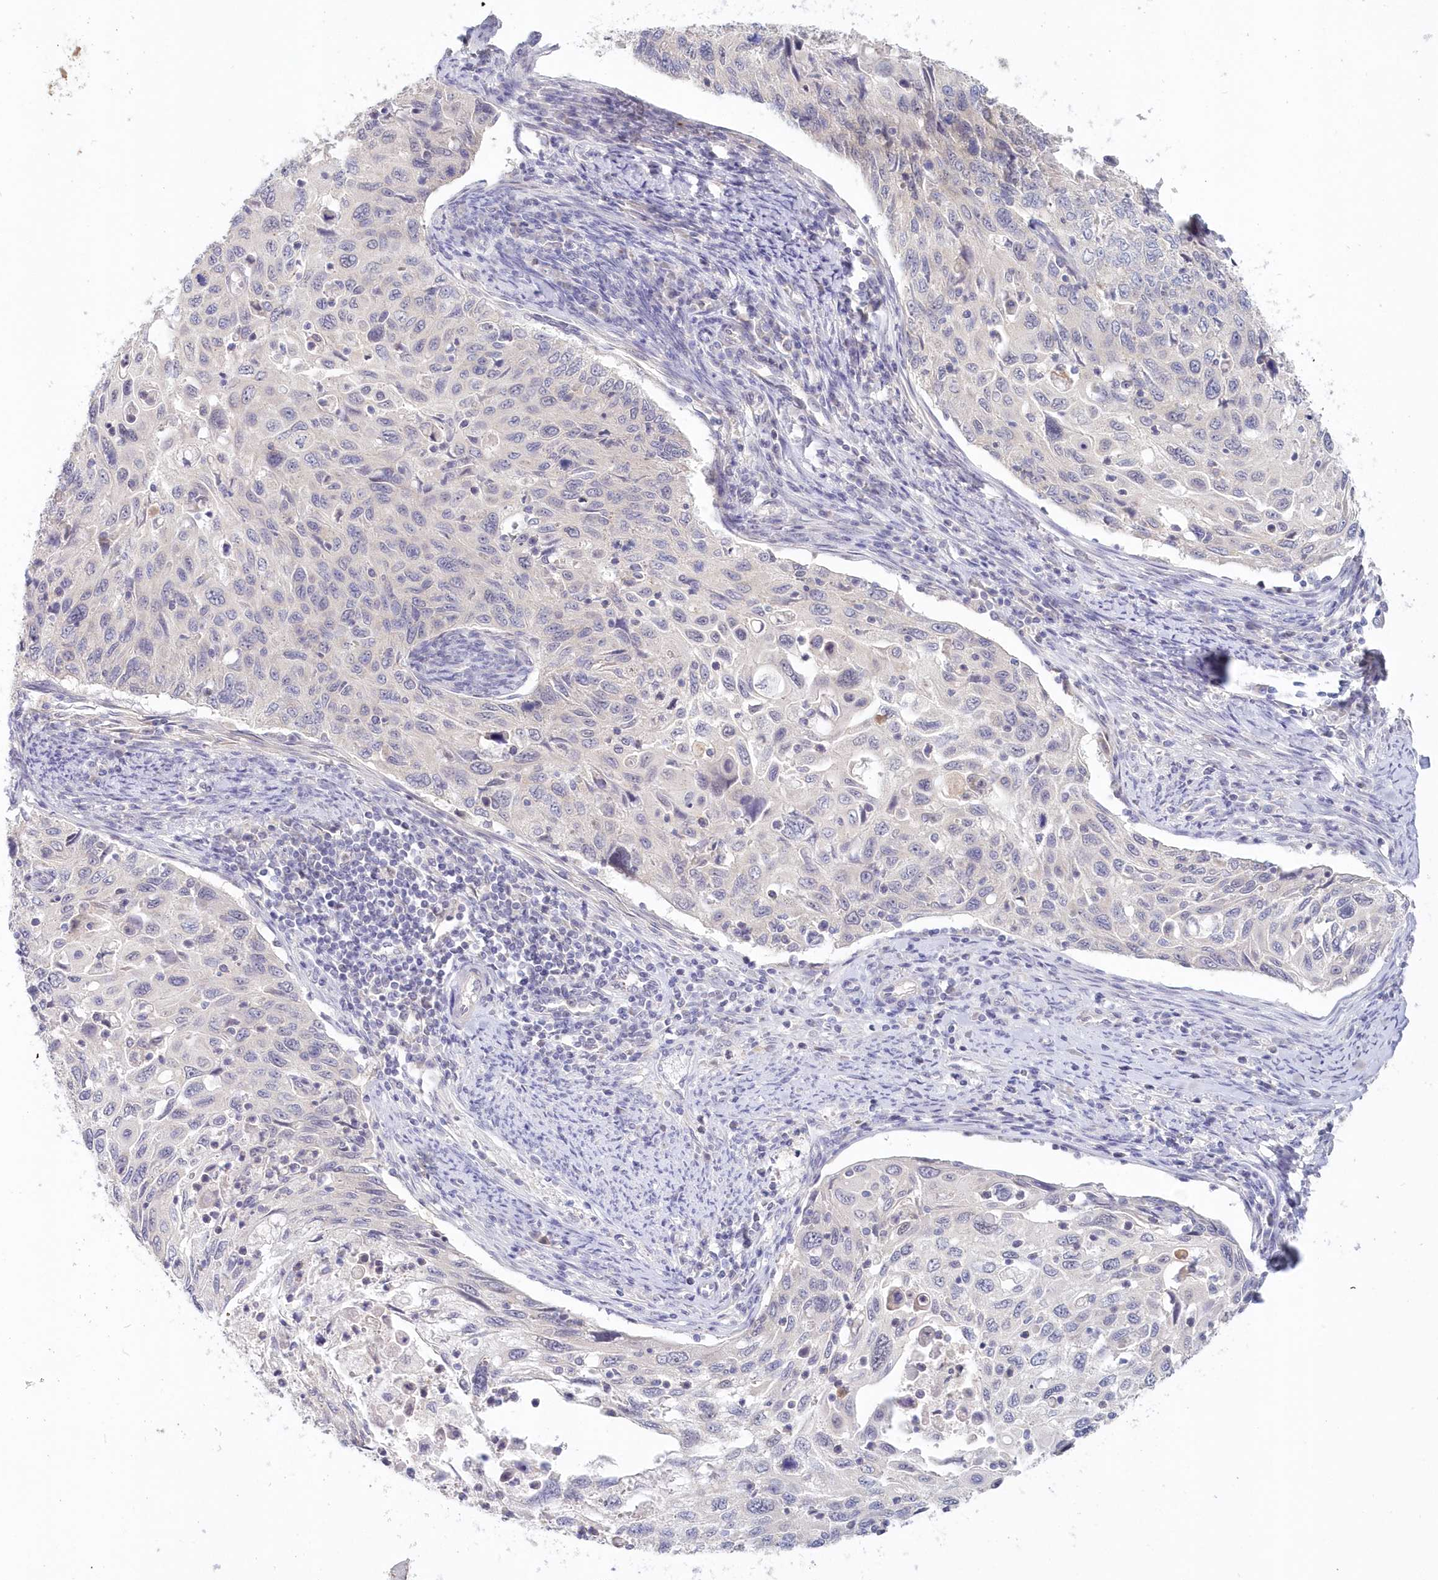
{"staining": {"intensity": "negative", "quantity": "none", "location": "none"}, "tissue": "cervical cancer", "cell_type": "Tumor cells", "image_type": "cancer", "snomed": [{"axis": "morphology", "description": "Squamous cell carcinoma, NOS"}, {"axis": "topography", "description": "Cervix"}], "caption": "The micrograph exhibits no significant positivity in tumor cells of squamous cell carcinoma (cervical).", "gene": "KATNA1", "patient": {"sex": "female", "age": 70}}